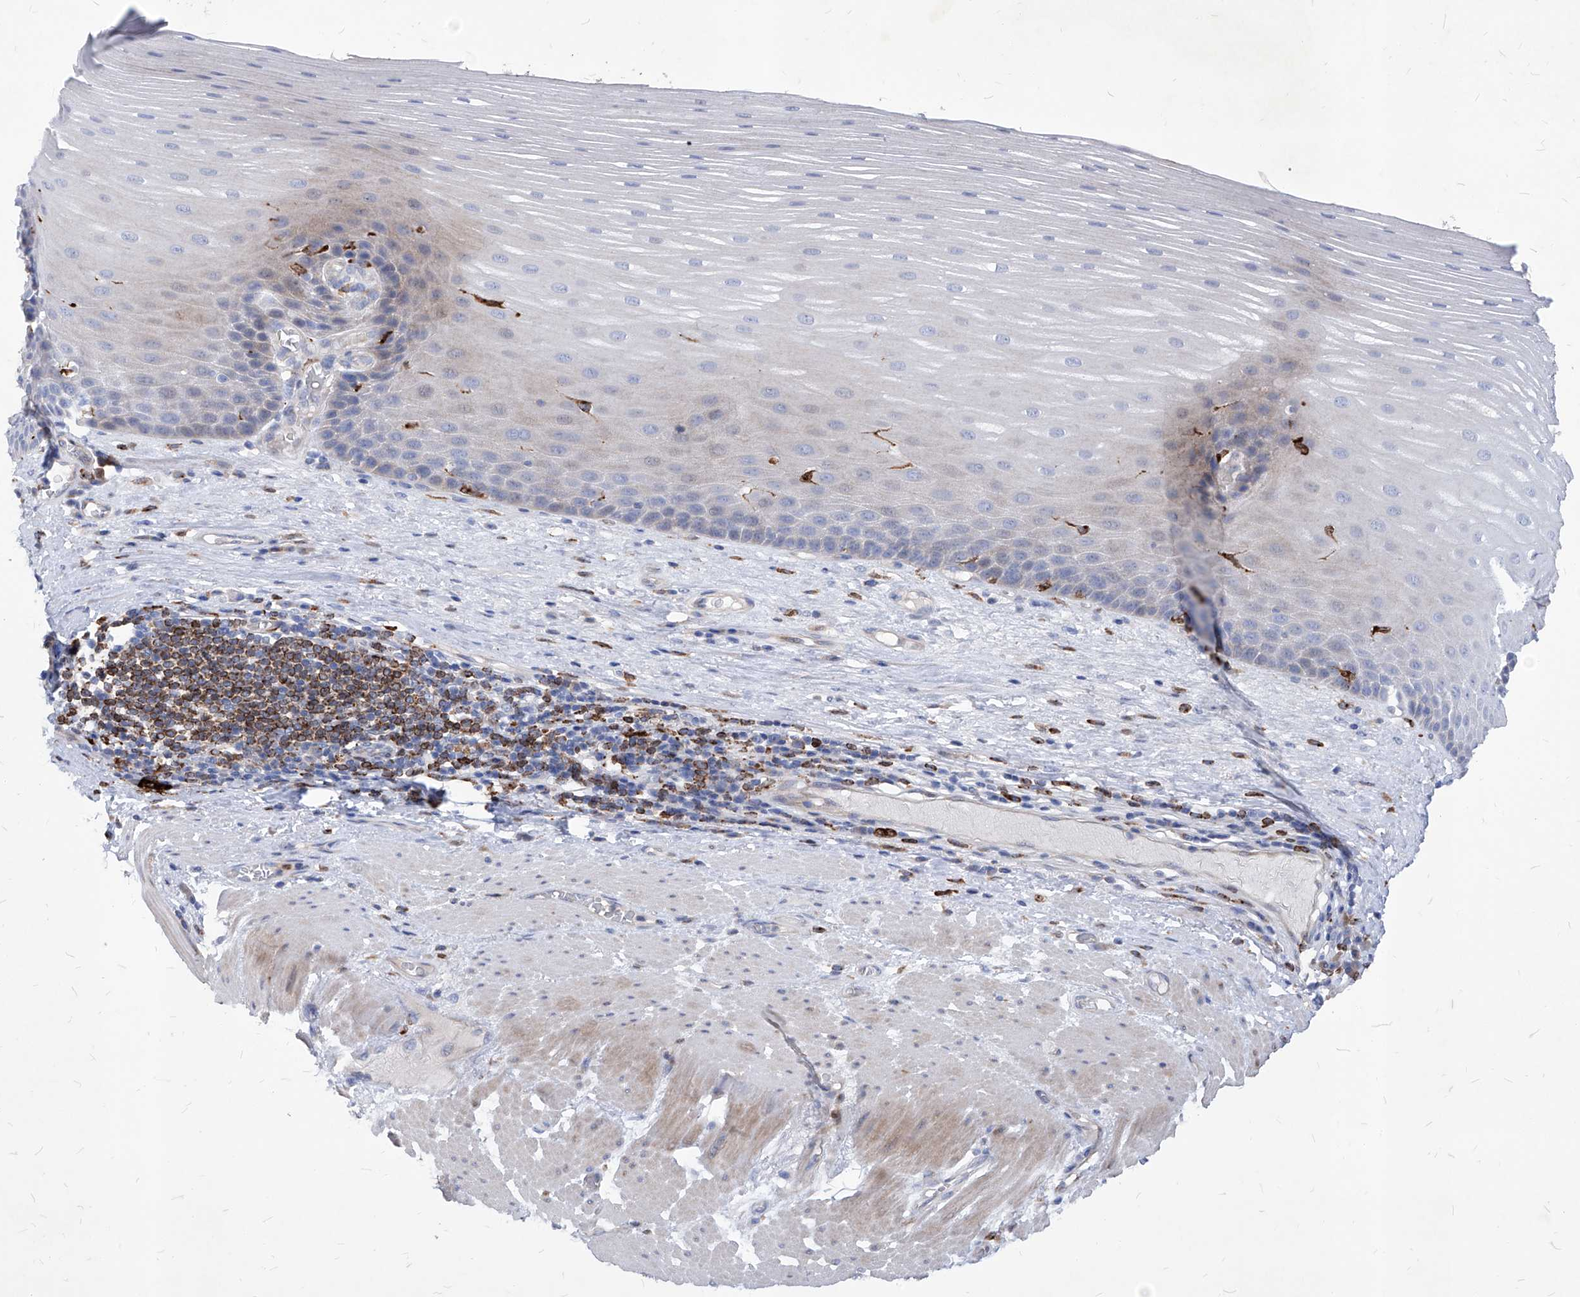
{"staining": {"intensity": "negative", "quantity": "none", "location": "none"}, "tissue": "esophagus", "cell_type": "Squamous epithelial cells", "image_type": "normal", "snomed": [{"axis": "morphology", "description": "Normal tissue, NOS"}, {"axis": "topography", "description": "Esophagus"}], "caption": "IHC micrograph of benign esophagus: esophagus stained with DAB (3,3'-diaminobenzidine) reveals no significant protein positivity in squamous epithelial cells.", "gene": "UBOX5", "patient": {"sex": "male", "age": 62}}